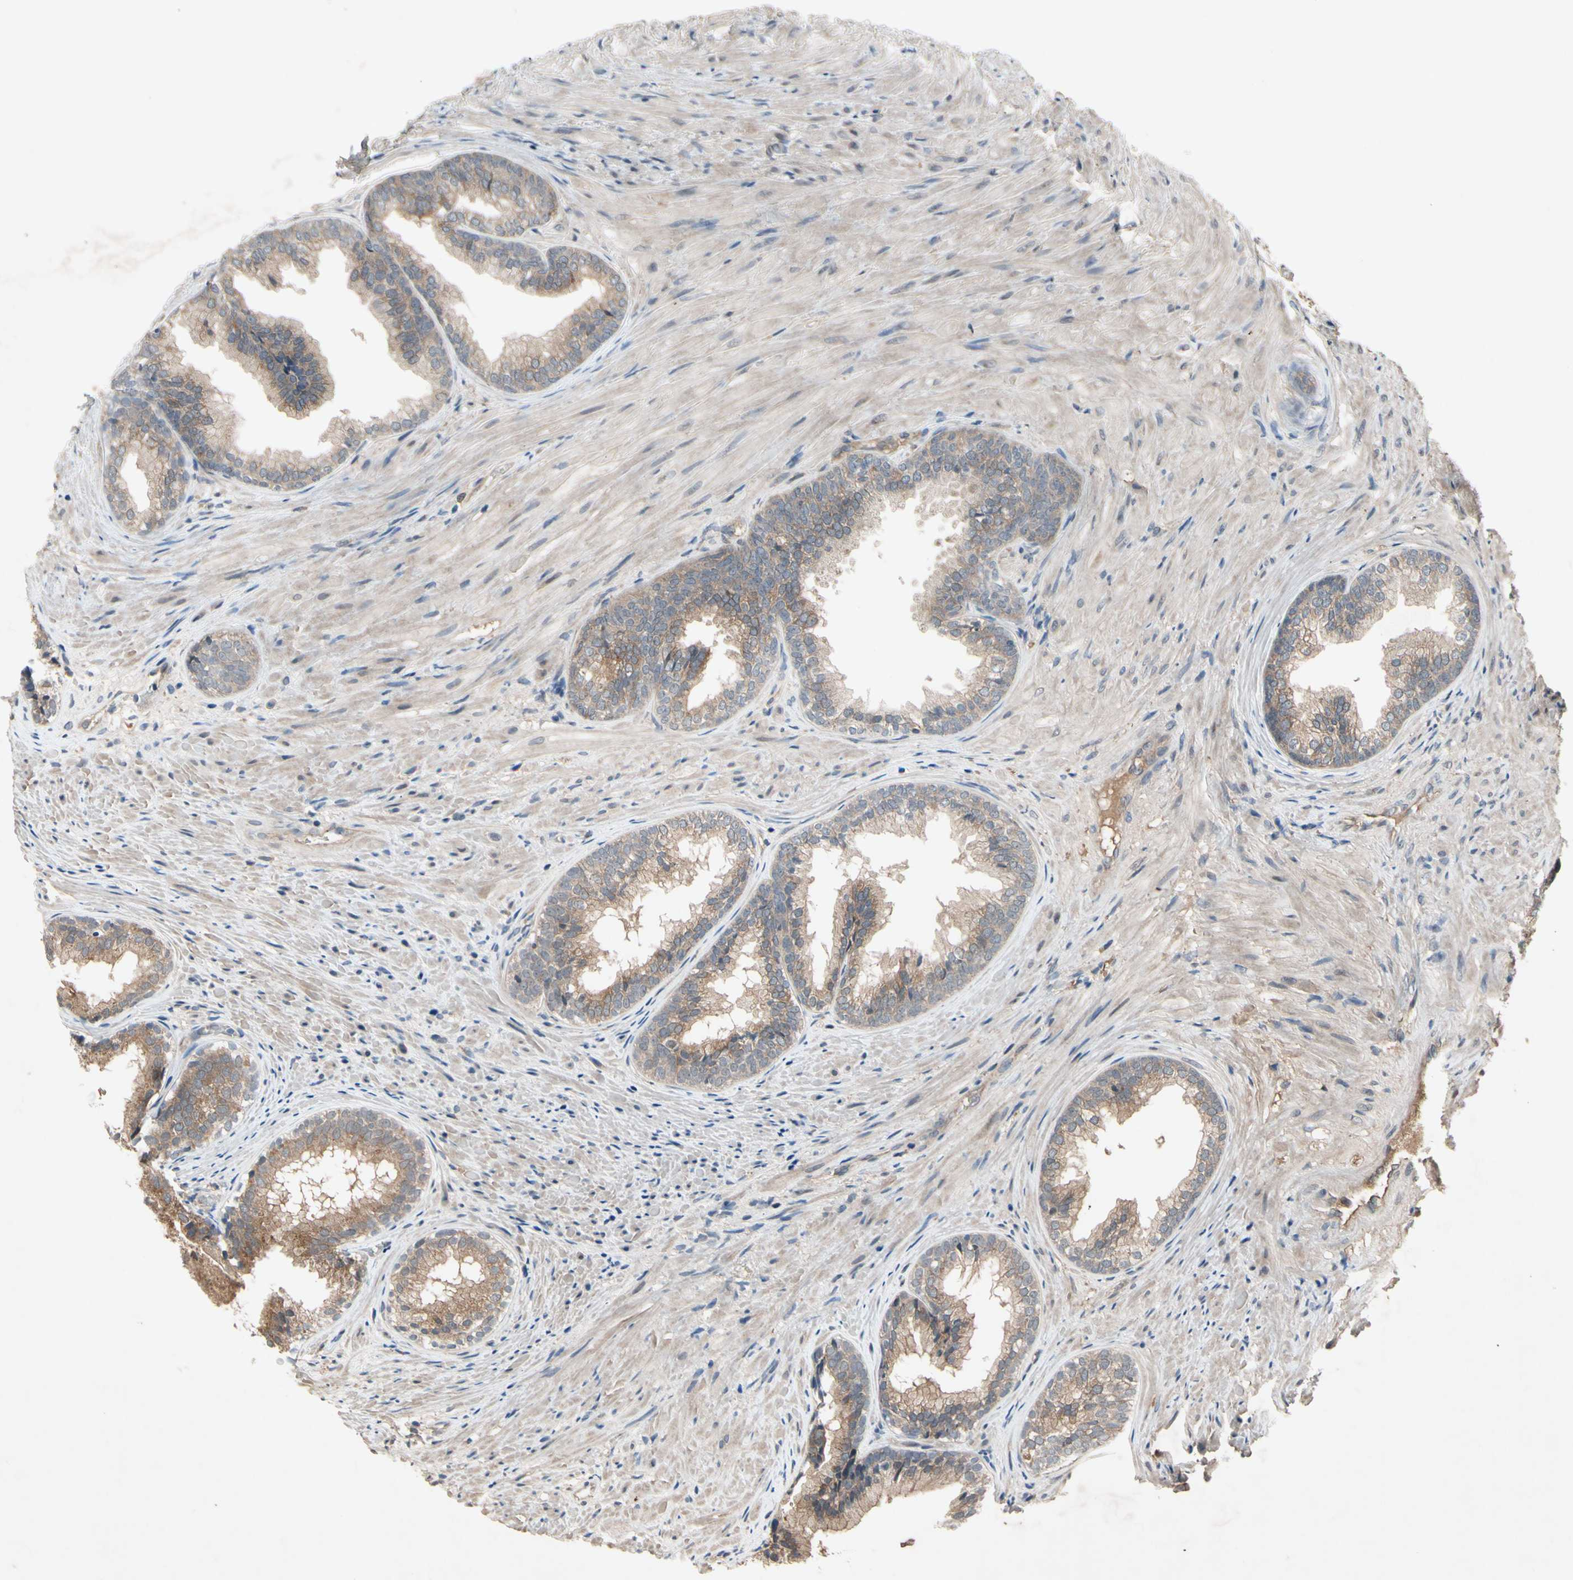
{"staining": {"intensity": "weak", "quantity": ">75%", "location": "cytoplasmic/membranous"}, "tissue": "prostate", "cell_type": "Glandular cells", "image_type": "normal", "snomed": [{"axis": "morphology", "description": "Normal tissue, NOS"}, {"axis": "topography", "description": "Prostate"}], "caption": "Brown immunohistochemical staining in normal human prostate exhibits weak cytoplasmic/membranous staining in about >75% of glandular cells.", "gene": "NSF", "patient": {"sex": "male", "age": 76}}